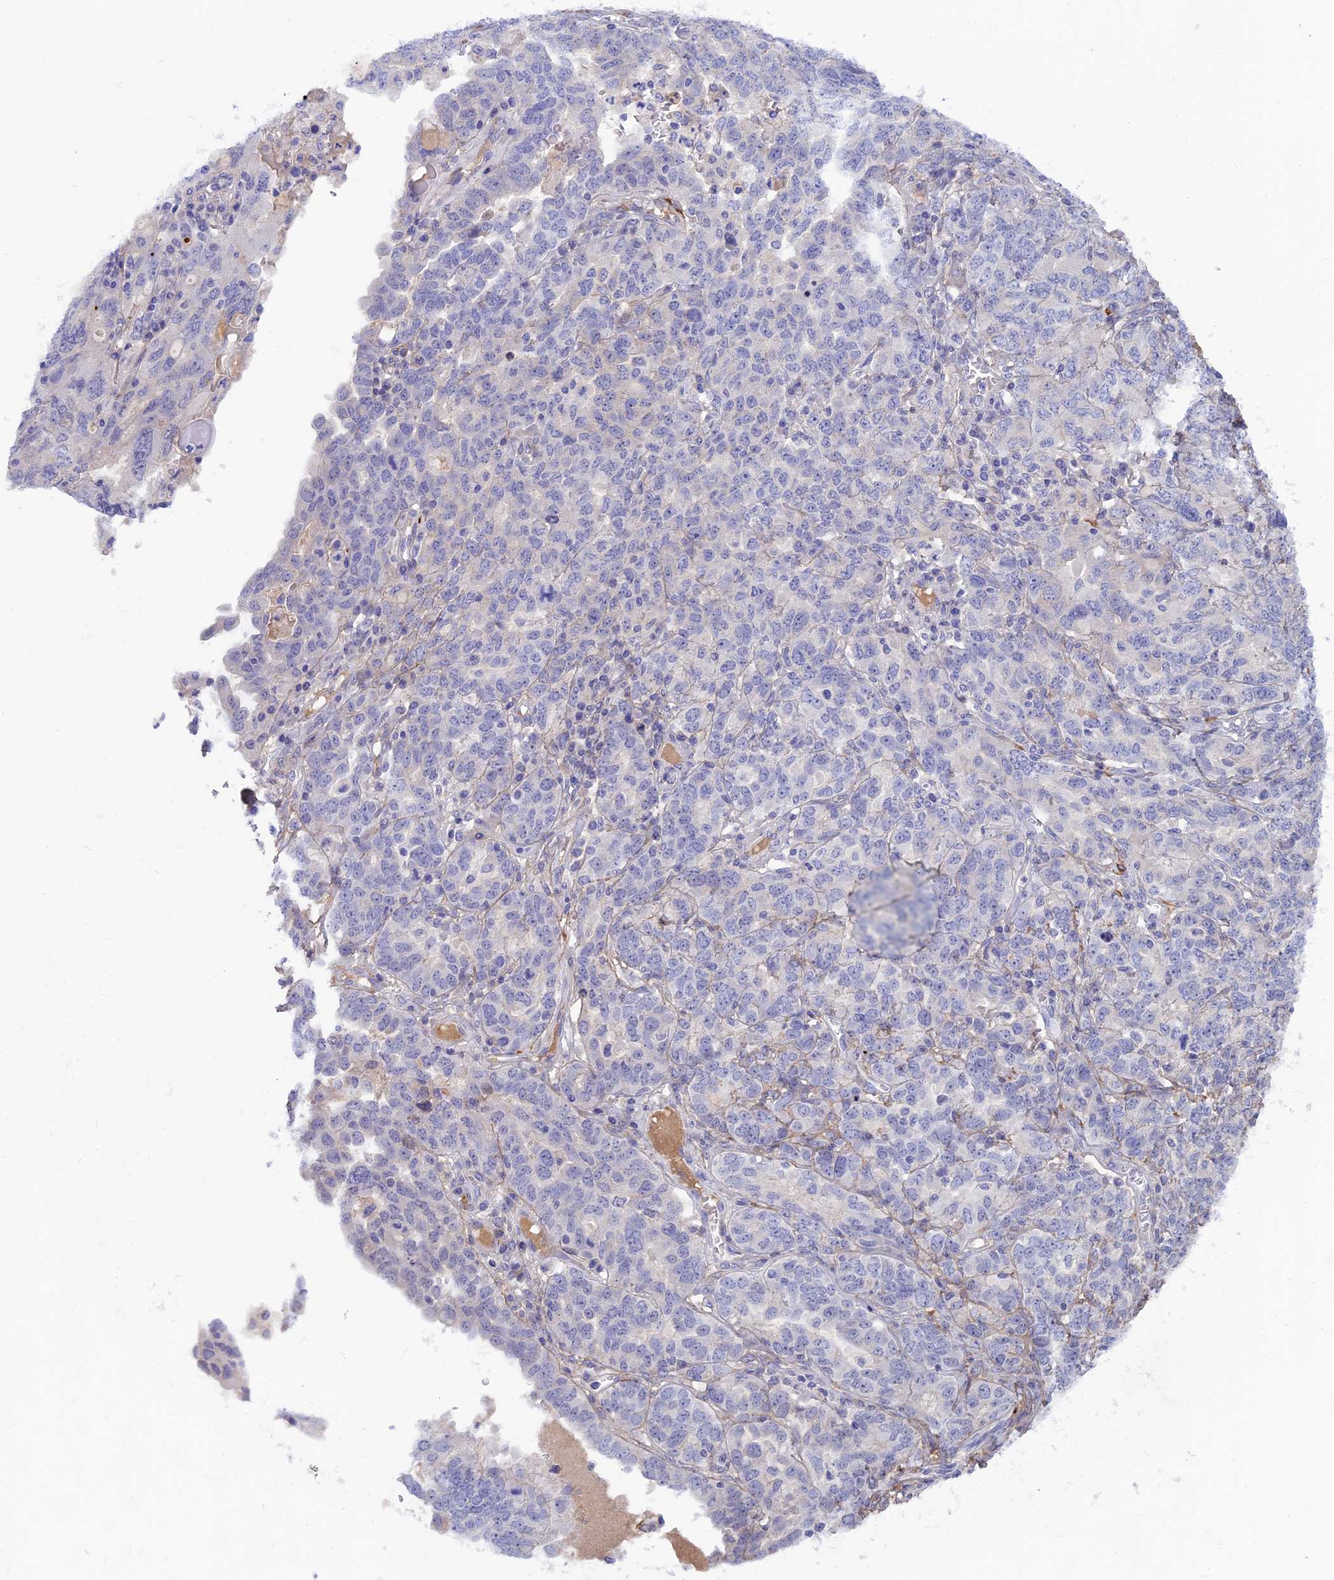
{"staining": {"intensity": "negative", "quantity": "none", "location": "none"}, "tissue": "ovarian cancer", "cell_type": "Tumor cells", "image_type": "cancer", "snomed": [{"axis": "morphology", "description": "Carcinoma, endometroid"}, {"axis": "topography", "description": "Ovary"}], "caption": "Immunohistochemical staining of endometroid carcinoma (ovarian) displays no significant positivity in tumor cells. (Stains: DAB (3,3'-diaminobenzidine) immunohistochemistry with hematoxylin counter stain, Microscopy: brightfield microscopy at high magnification).", "gene": "COL4A3", "patient": {"sex": "female", "age": 62}}